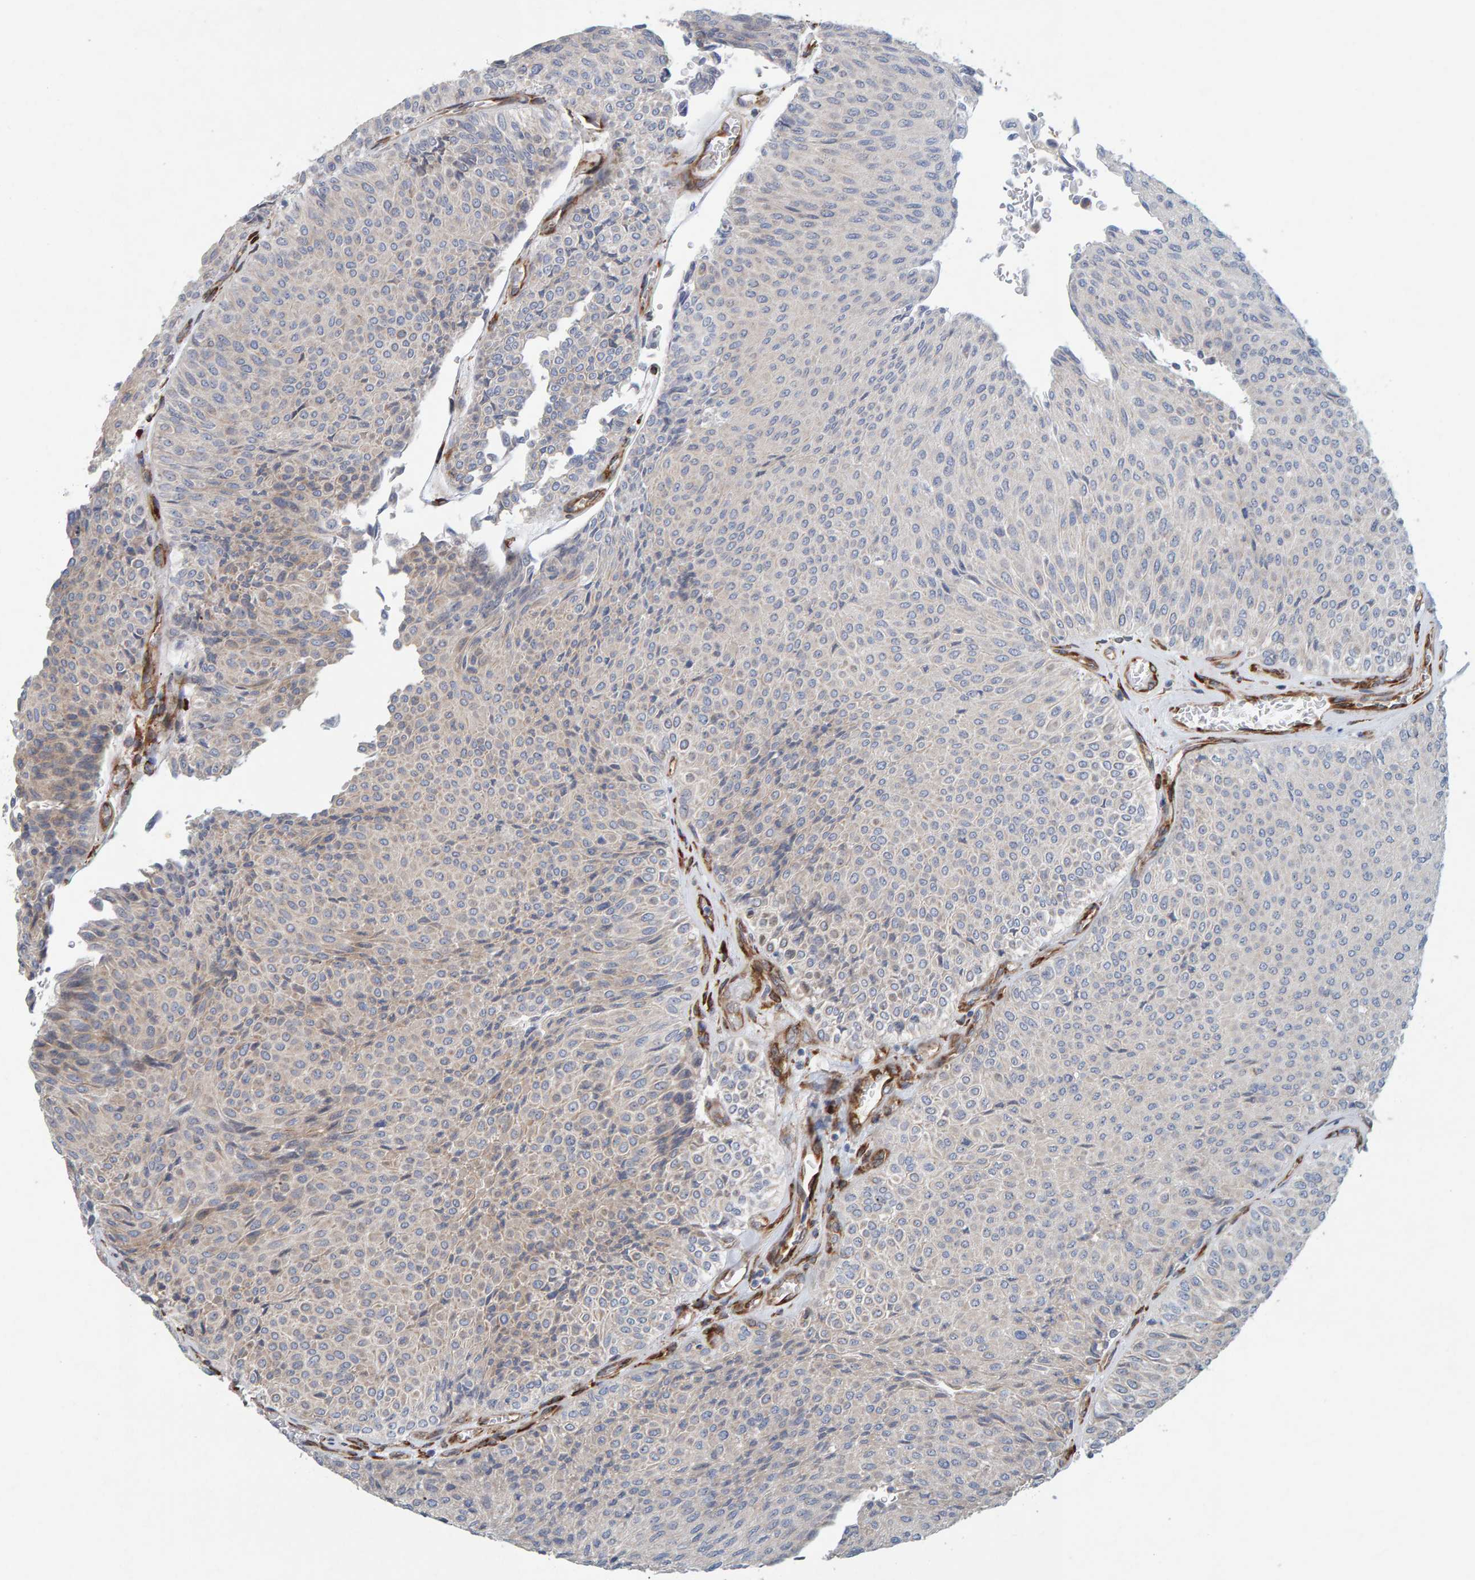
{"staining": {"intensity": "negative", "quantity": "none", "location": "none"}, "tissue": "urothelial cancer", "cell_type": "Tumor cells", "image_type": "cancer", "snomed": [{"axis": "morphology", "description": "Urothelial carcinoma, Low grade"}, {"axis": "topography", "description": "Urinary bladder"}], "caption": "A micrograph of human urothelial carcinoma (low-grade) is negative for staining in tumor cells.", "gene": "MMP16", "patient": {"sex": "male", "age": 78}}